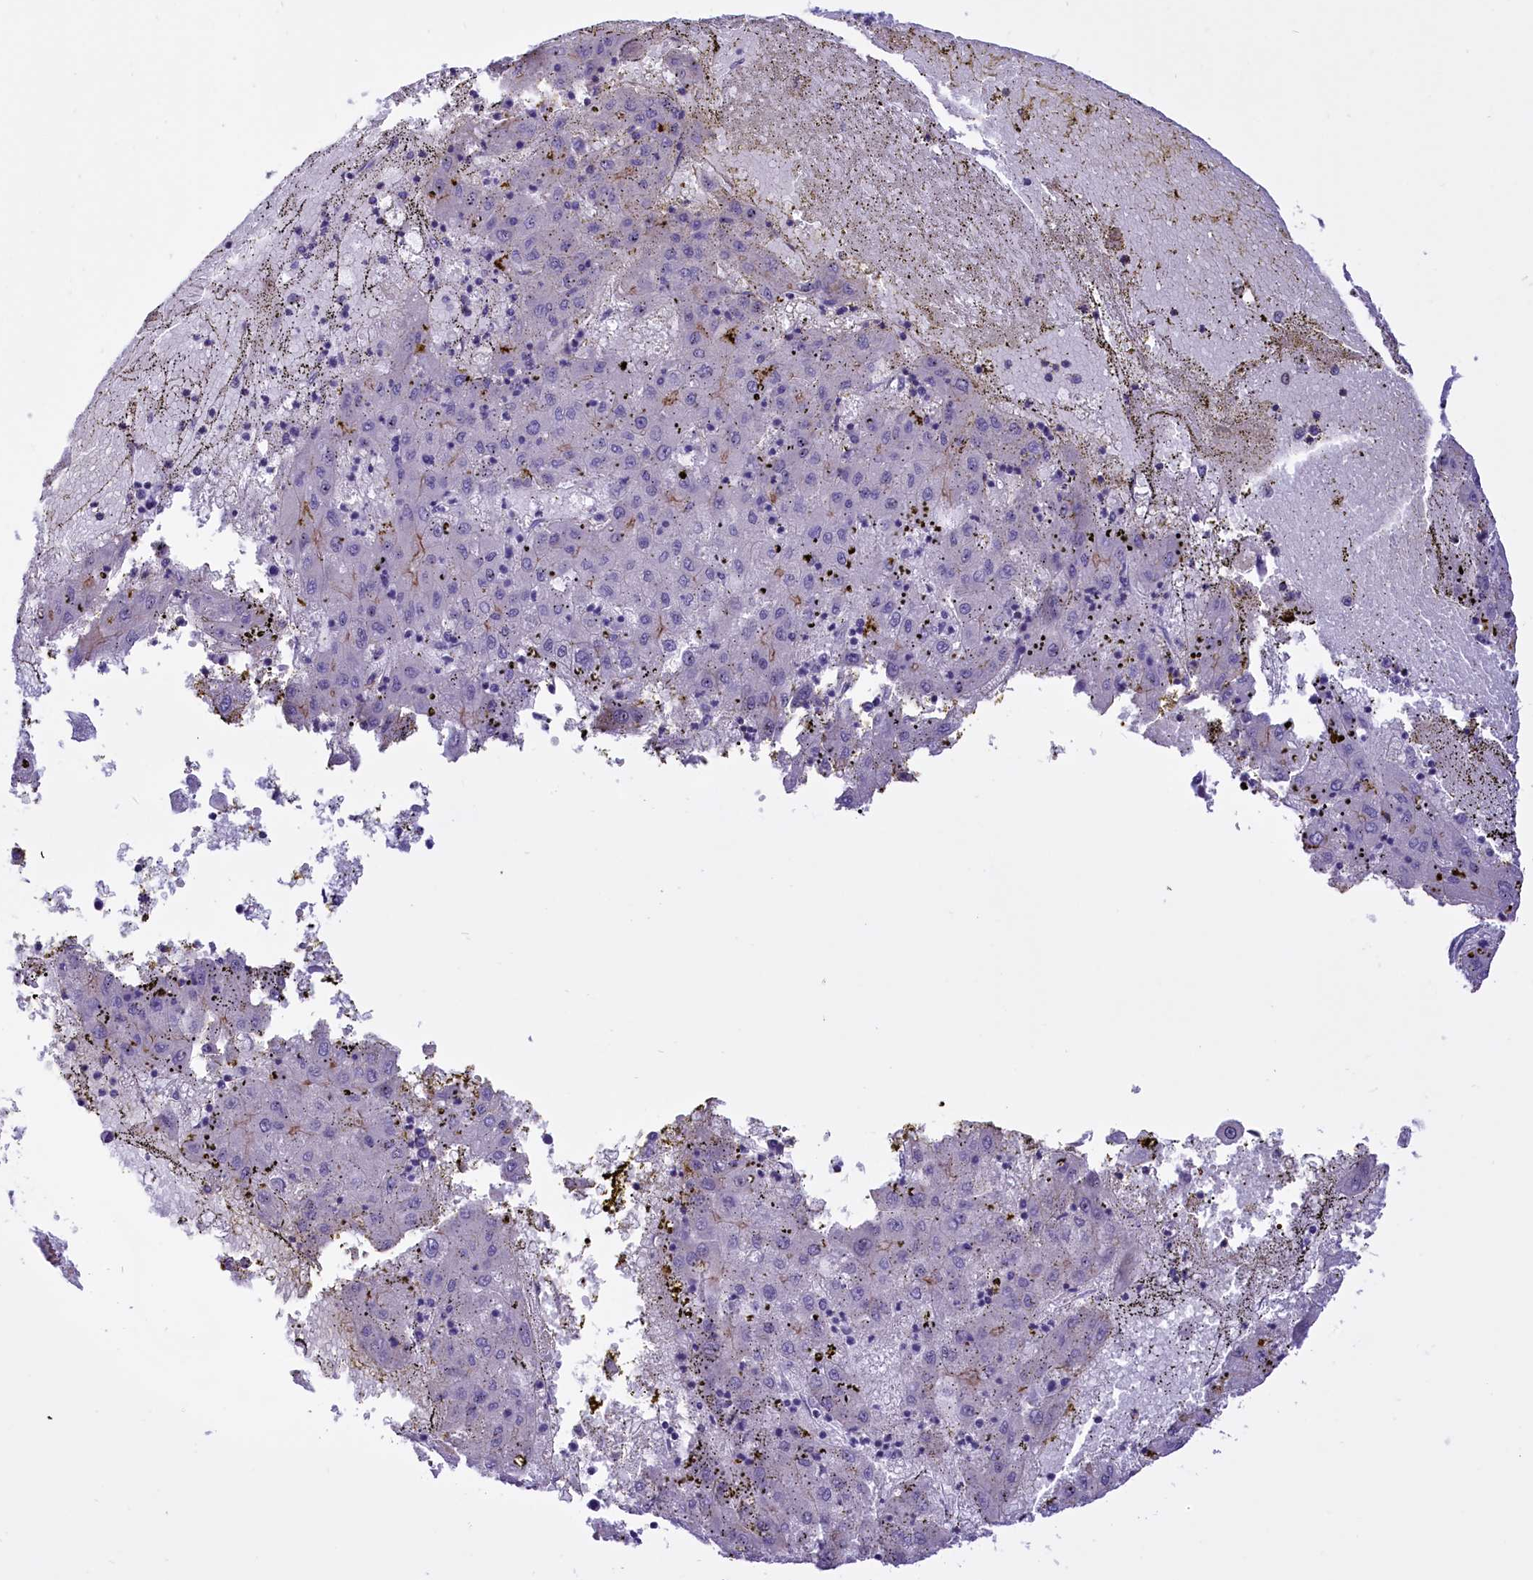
{"staining": {"intensity": "weak", "quantity": "<25%", "location": "cytoplasmic/membranous"}, "tissue": "liver cancer", "cell_type": "Tumor cells", "image_type": "cancer", "snomed": [{"axis": "morphology", "description": "Carcinoma, Hepatocellular, NOS"}, {"axis": "topography", "description": "Liver"}], "caption": "Tumor cells are negative for protein expression in human liver cancer. (Immunohistochemistry, brightfield microscopy, high magnification).", "gene": "SPIRE2", "patient": {"sex": "male", "age": 72}}